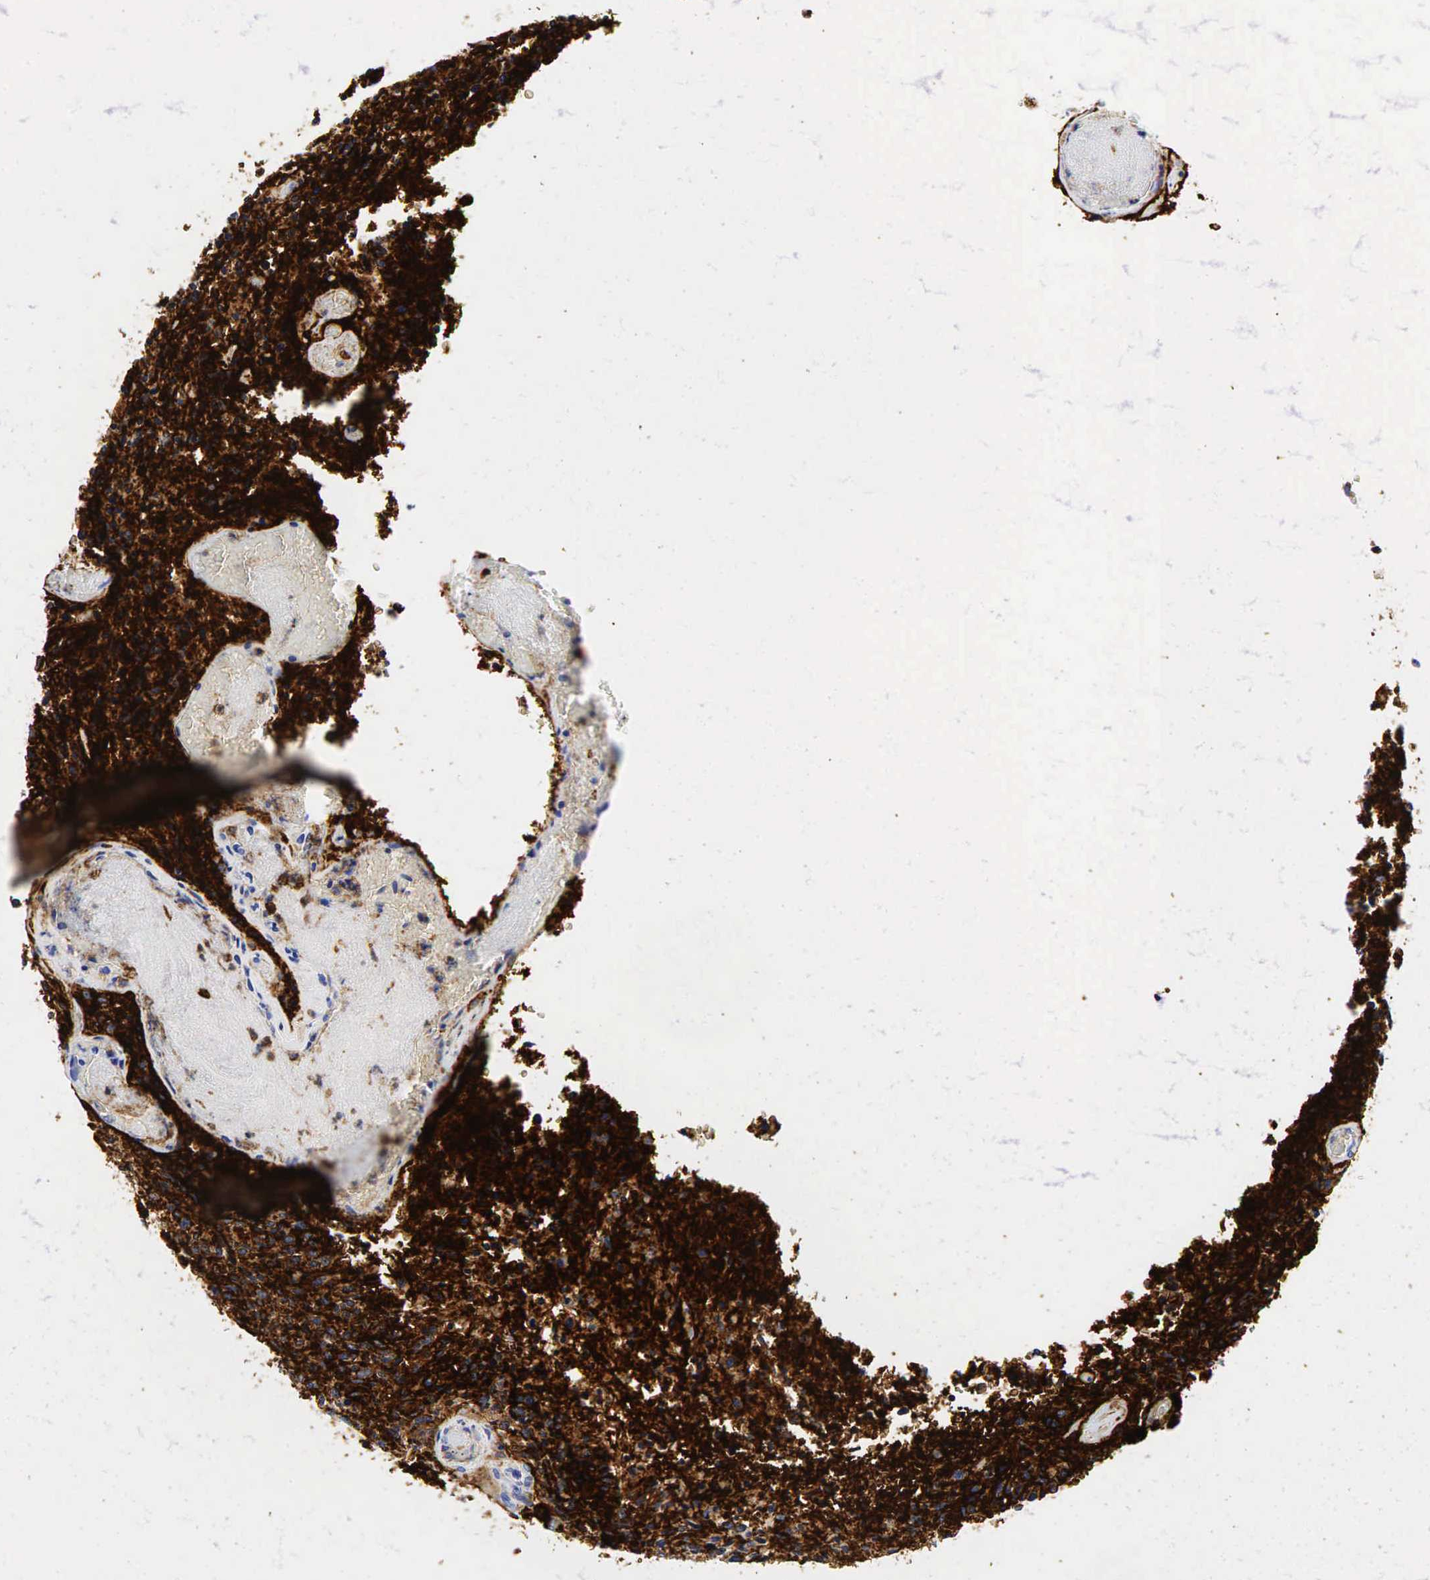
{"staining": {"intensity": "strong", "quantity": ">75%", "location": "cytoplasmic/membranous"}, "tissue": "glioma", "cell_type": "Tumor cells", "image_type": "cancer", "snomed": [{"axis": "morphology", "description": "Glioma, malignant, High grade"}, {"axis": "topography", "description": "Brain"}], "caption": "Immunohistochemistry (DAB) staining of human malignant glioma (high-grade) shows strong cytoplasmic/membranous protein expression in approximately >75% of tumor cells.", "gene": "CD44", "patient": {"sex": "male", "age": 36}}